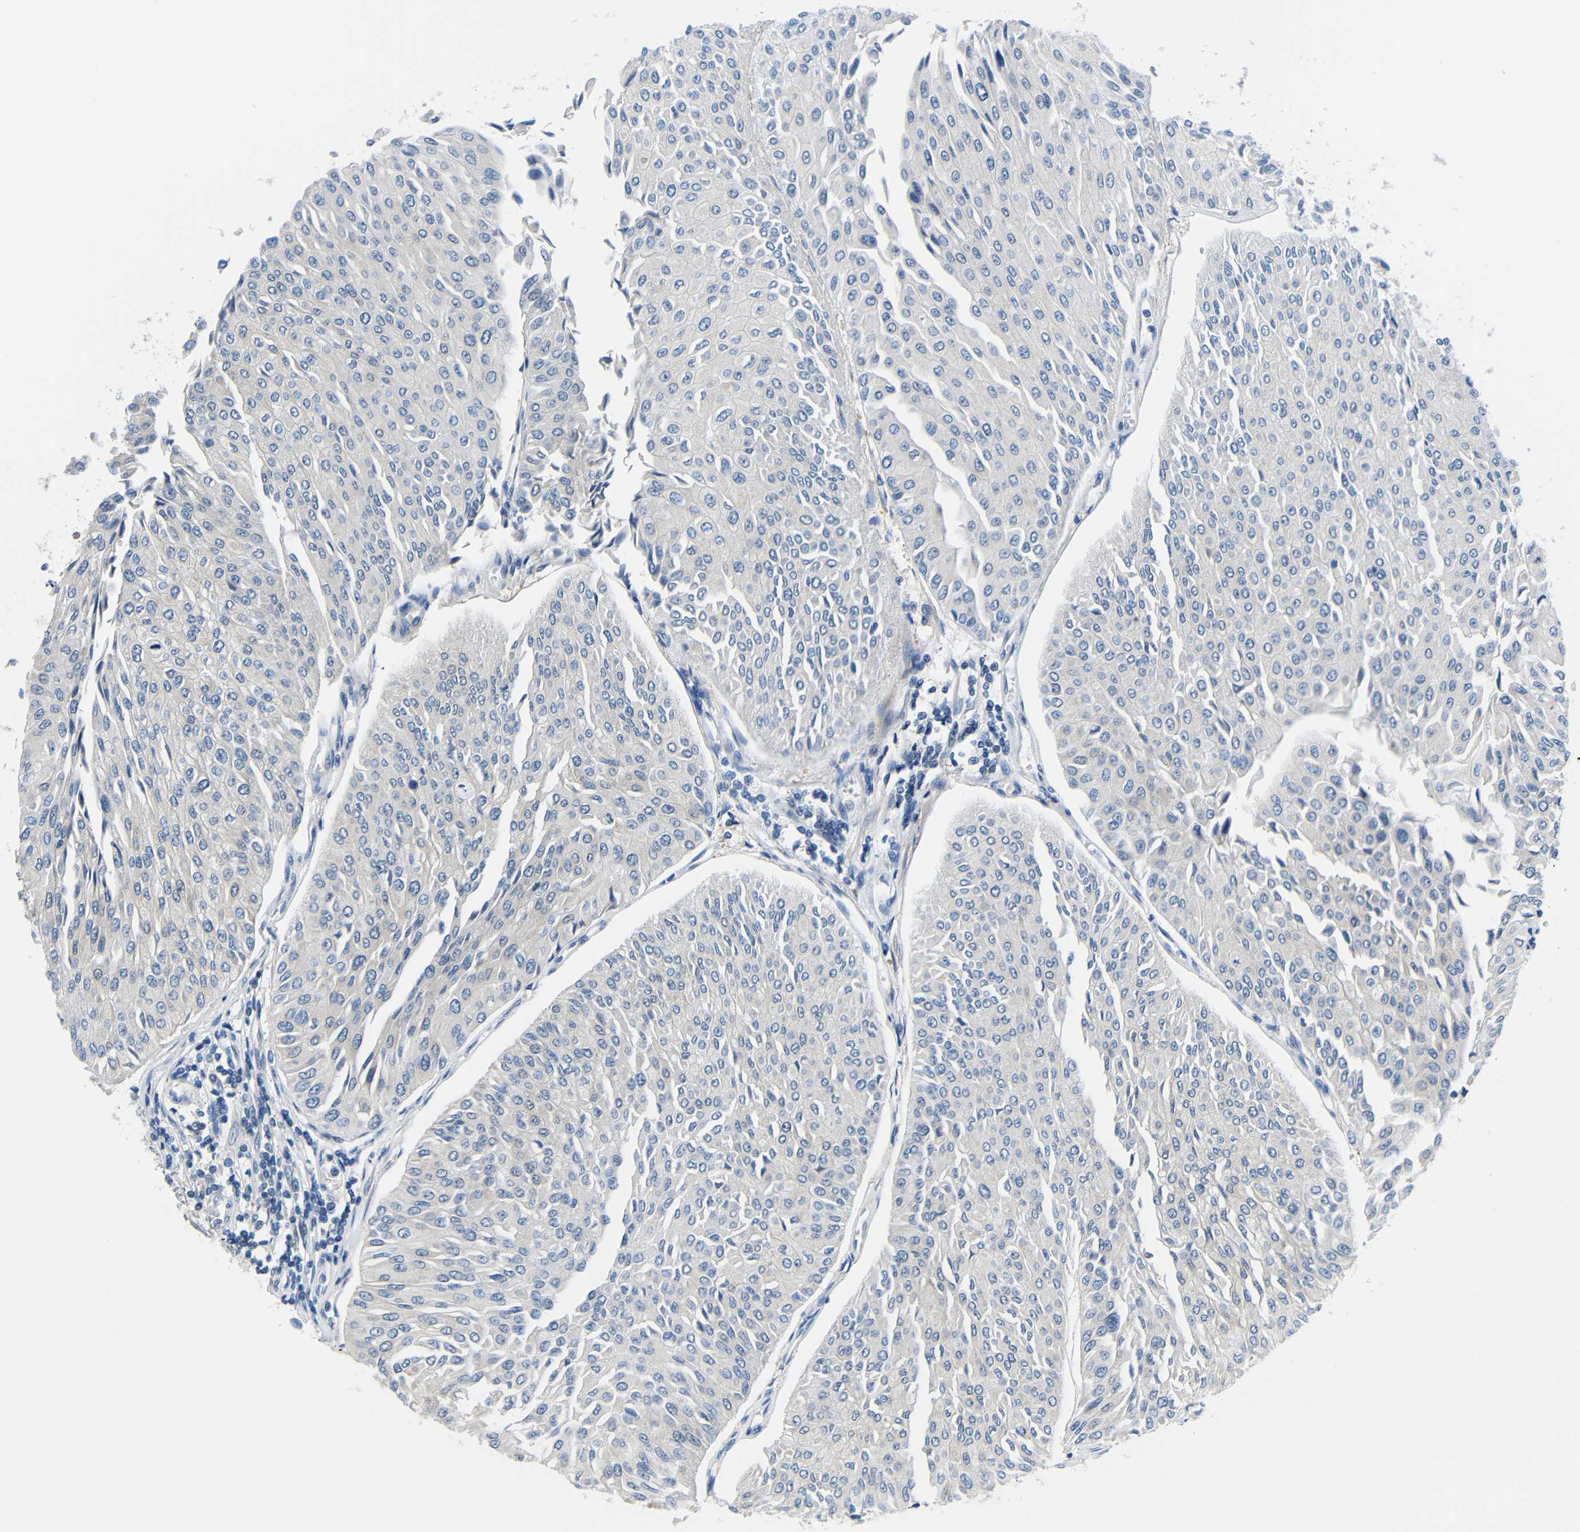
{"staining": {"intensity": "negative", "quantity": "none", "location": "none"}, "tissue": "urothelial cancer", "cell_type": "Tumor cells", "image_type": "cancer", "snomed": [{"axis": "morphology", "description": "Urothelial carcinoma, Low grade"}, {"axis": "topography", "description": "Urinary bladder"}], "caption": "A histopathology image of human urothelial cancer is negative for staining in tumor cells. The staining was performed using DAB (3,3'-diaminobenzidine) to visualize the protein expression in brown, while the nuclei were stained in blue with hematoxylin (Magnification: 20x).", "gene": "NEGR1", "patient": {"sex": "male", "age": 67}}